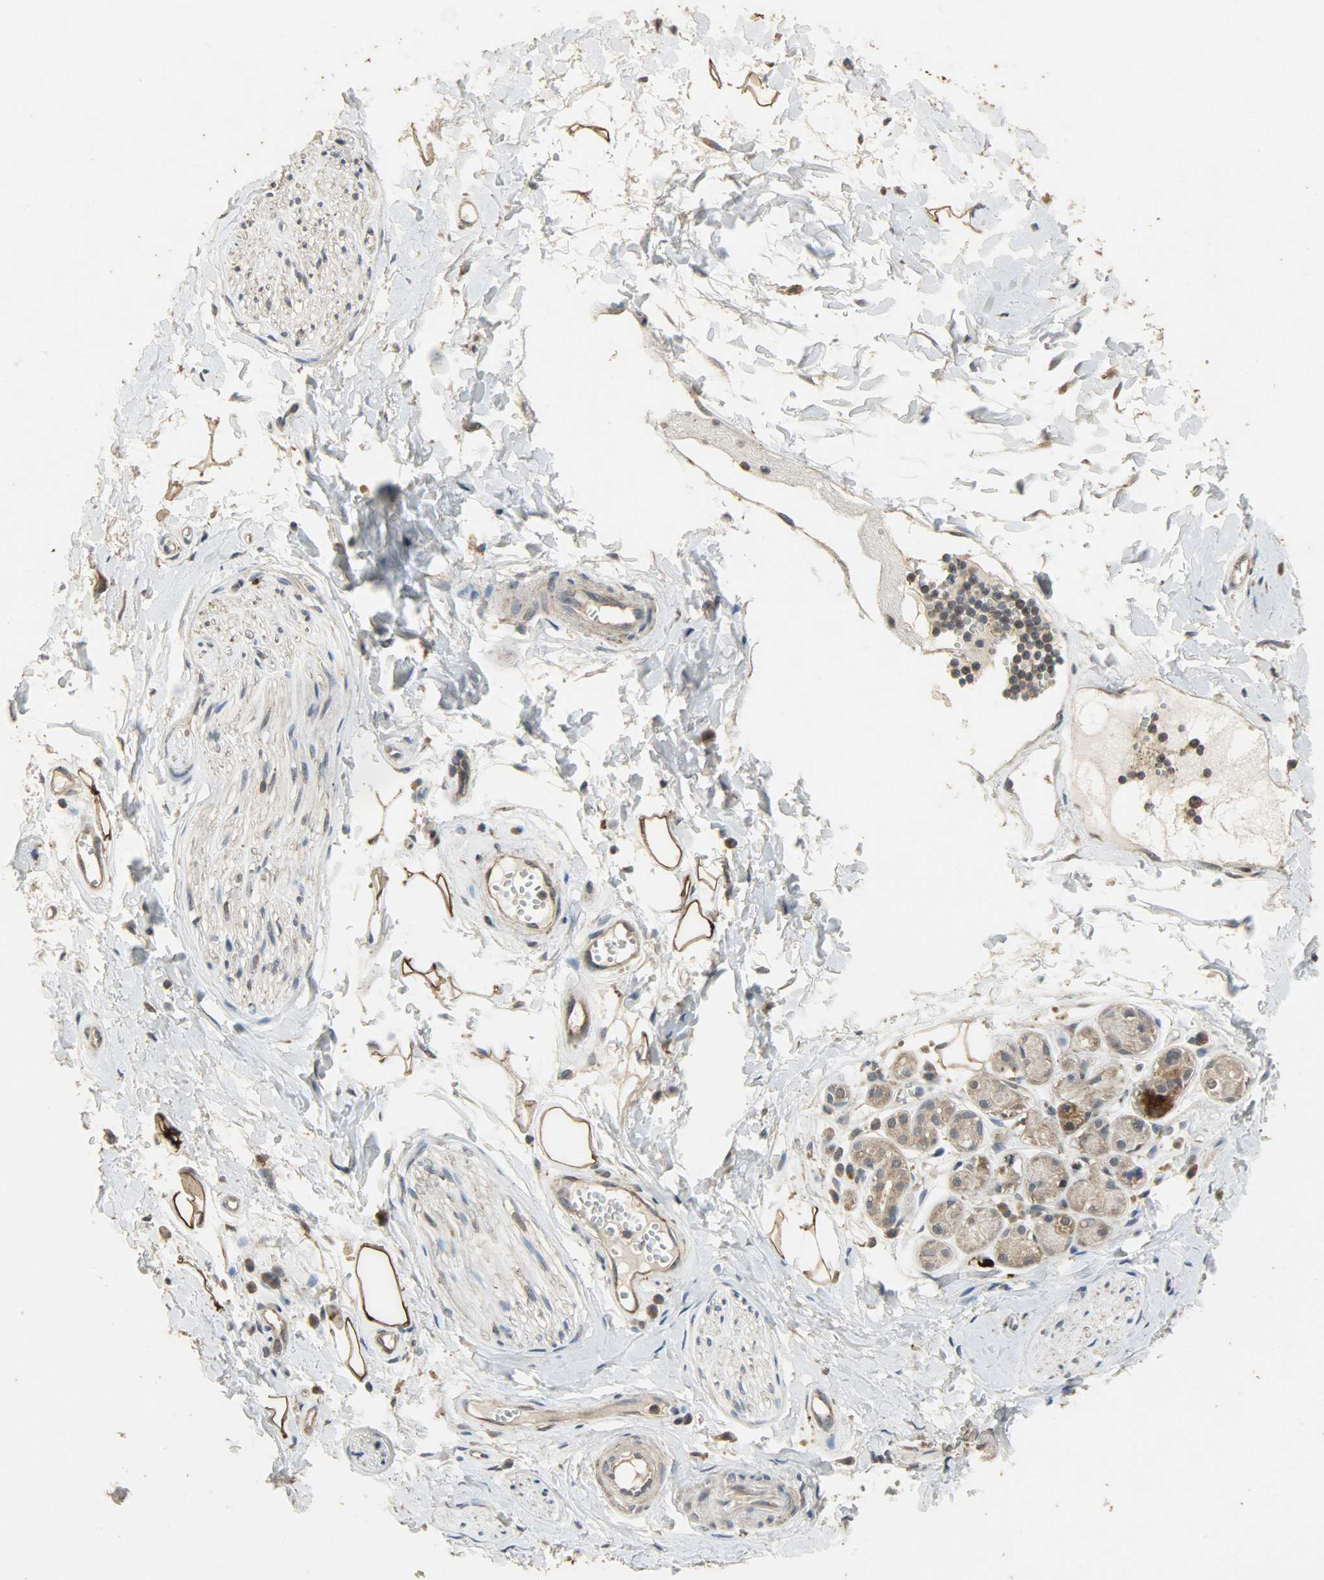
{"staining": {"intensity": "strong", "quantity": ">75%", "location": "cytoplasmic/membranous"}, "tissue": "adipose tissue", "cell_type": "Adipocytes", "image_type": "normal", "snomed": [{"axis": "morphology", "description": "Normal tissue, NOS"}, {"axis": "morphology", "description": "Inflammation, NOS"}, {"axis": "topography", "description": "Salivary gland"}, {"axis": "topography", "description": "Peripheral nerve tissue"}], "caption": "Protein staining reveals strong cytoplasmic/membranous positivity in approximately >75% of adipocytes in normal adipose tissue.", "gene": "CDKN2C", "patient": {"sex": "female", "age": 75}}